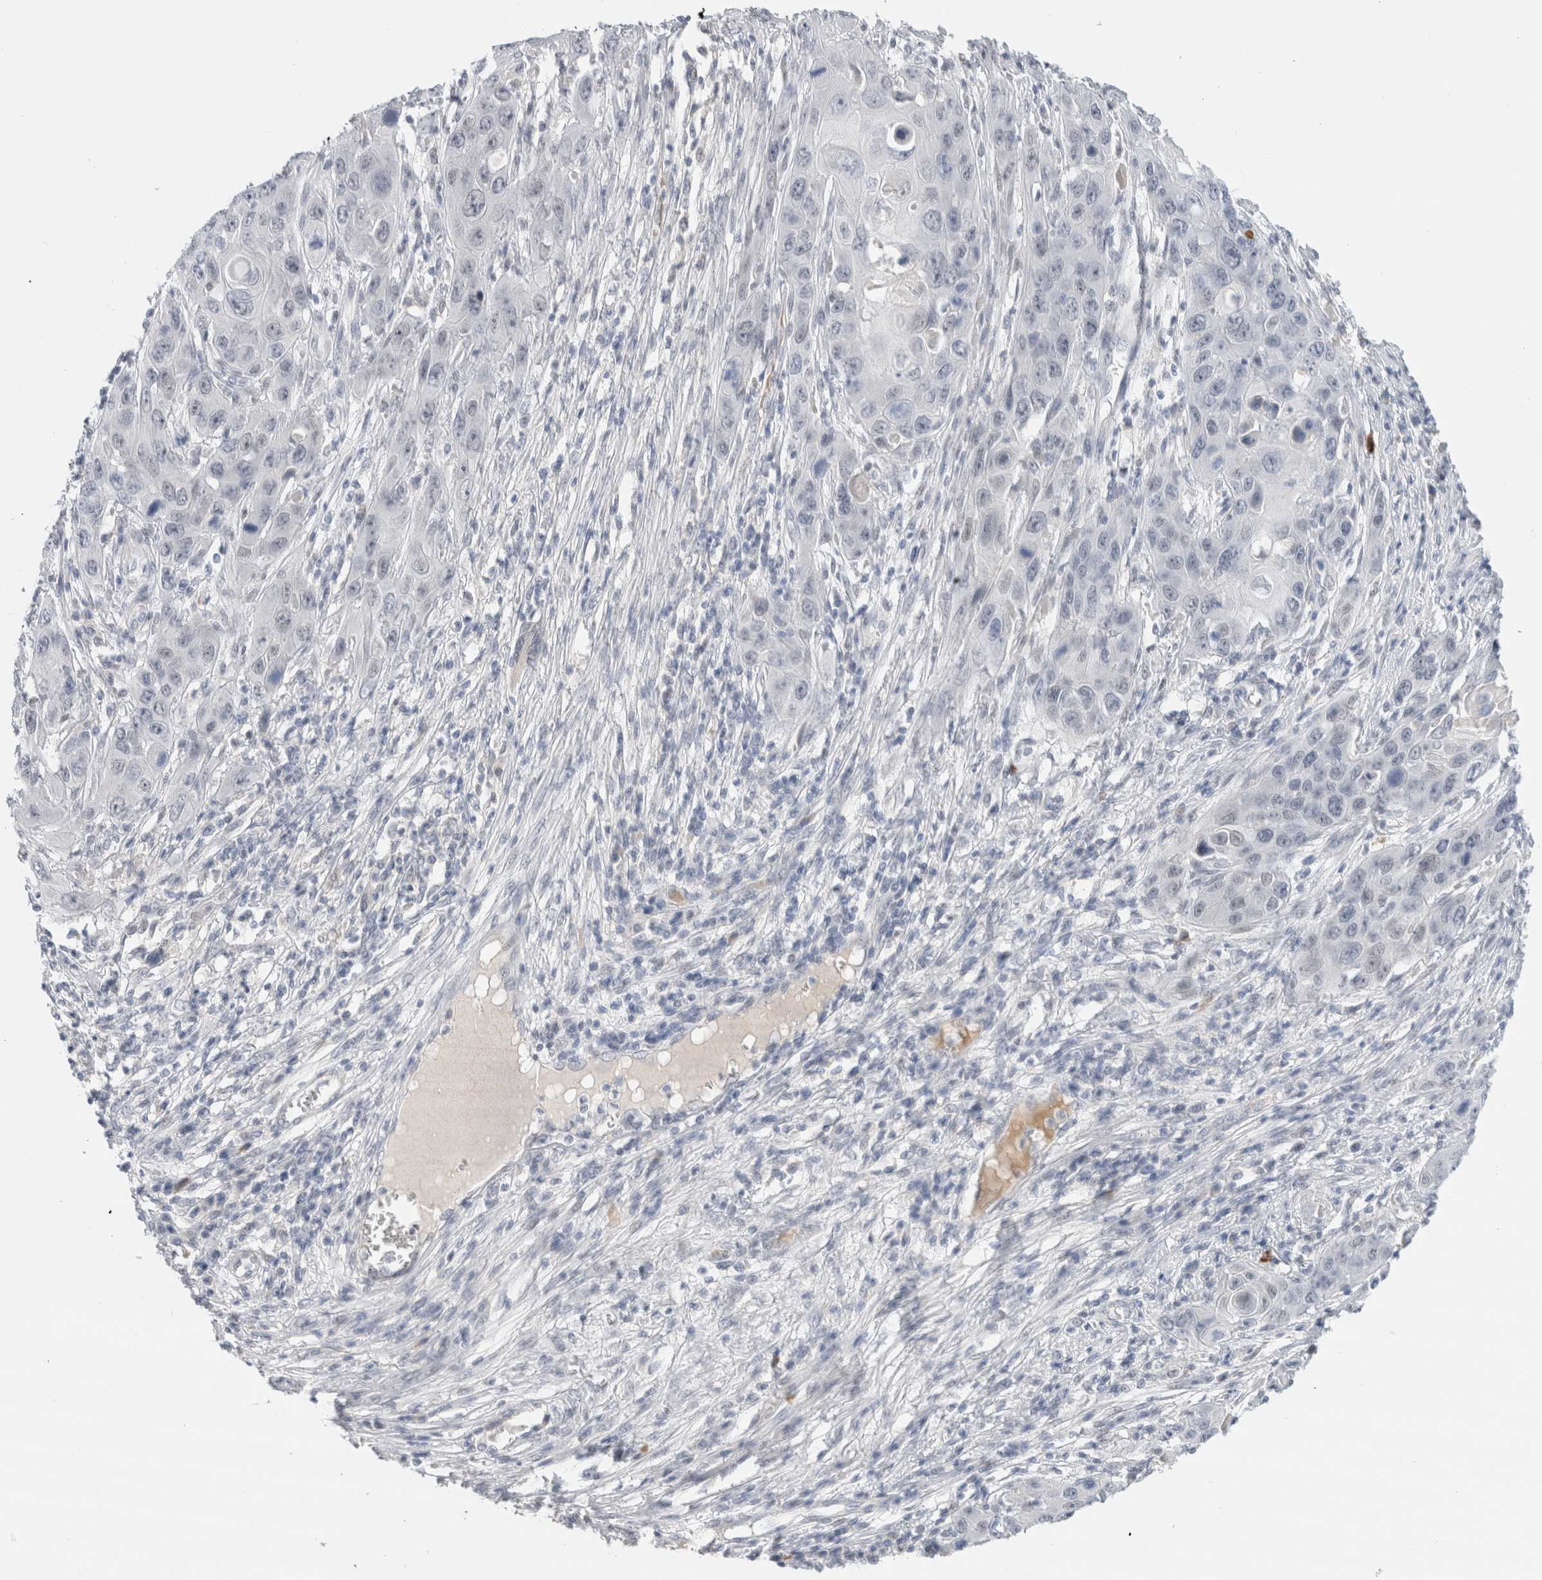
{"staining": {"intensity": "negative", "quantity": "none", "location": "none"}, "tissue": "skin cancer", "cell_type": "Tumor cells", "image_type": "cancer", "snomed": [{"axis": "morphology", "description": "Squamous cell carcinoma, NOS"}, {"axis": "topography", "description": "Skin"}], "caption": "High power microscopy histopathology image of an immunohistochemistry histopathology image of skin cancer (squamous cell carcinoma), revealing no significant expression in tumor cells.", "gene": "SLC22A12", "patient": {"sex": "male", "age": 55}}